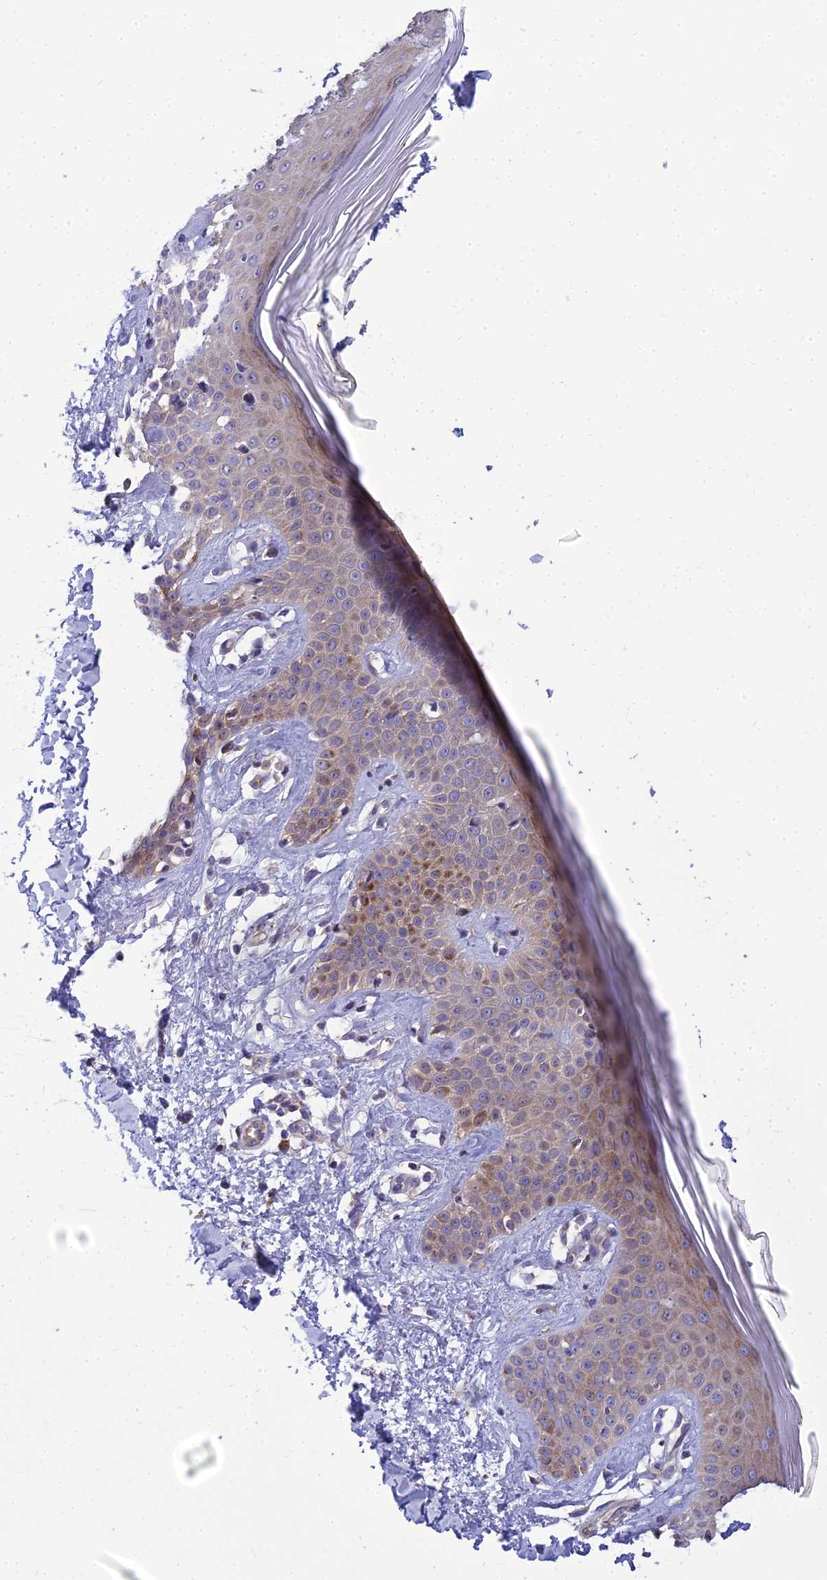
{"staining": {"intensity": "negative", "quantity": "none", "location": "none"}, "tissue": "skin", "cell_type": "Fibroblasts", "image_type": "normal", "snomed": [{"axis": "morphology", "description": "Normal tissue, NOS"}, {"axis": "topography", "description": "Skin"}], "caption": "Fibroblasts are negative for protein expression in normal human skin. The staining was performed using DAB (3,3'-diaminobenzidine) to visualize the protein expression in brown, while the nuclei were stained in blue with hematoxylin (Magnification: 20x).", "gene": "CLCN7", "patient": {"sex": "female", "age": 64}}